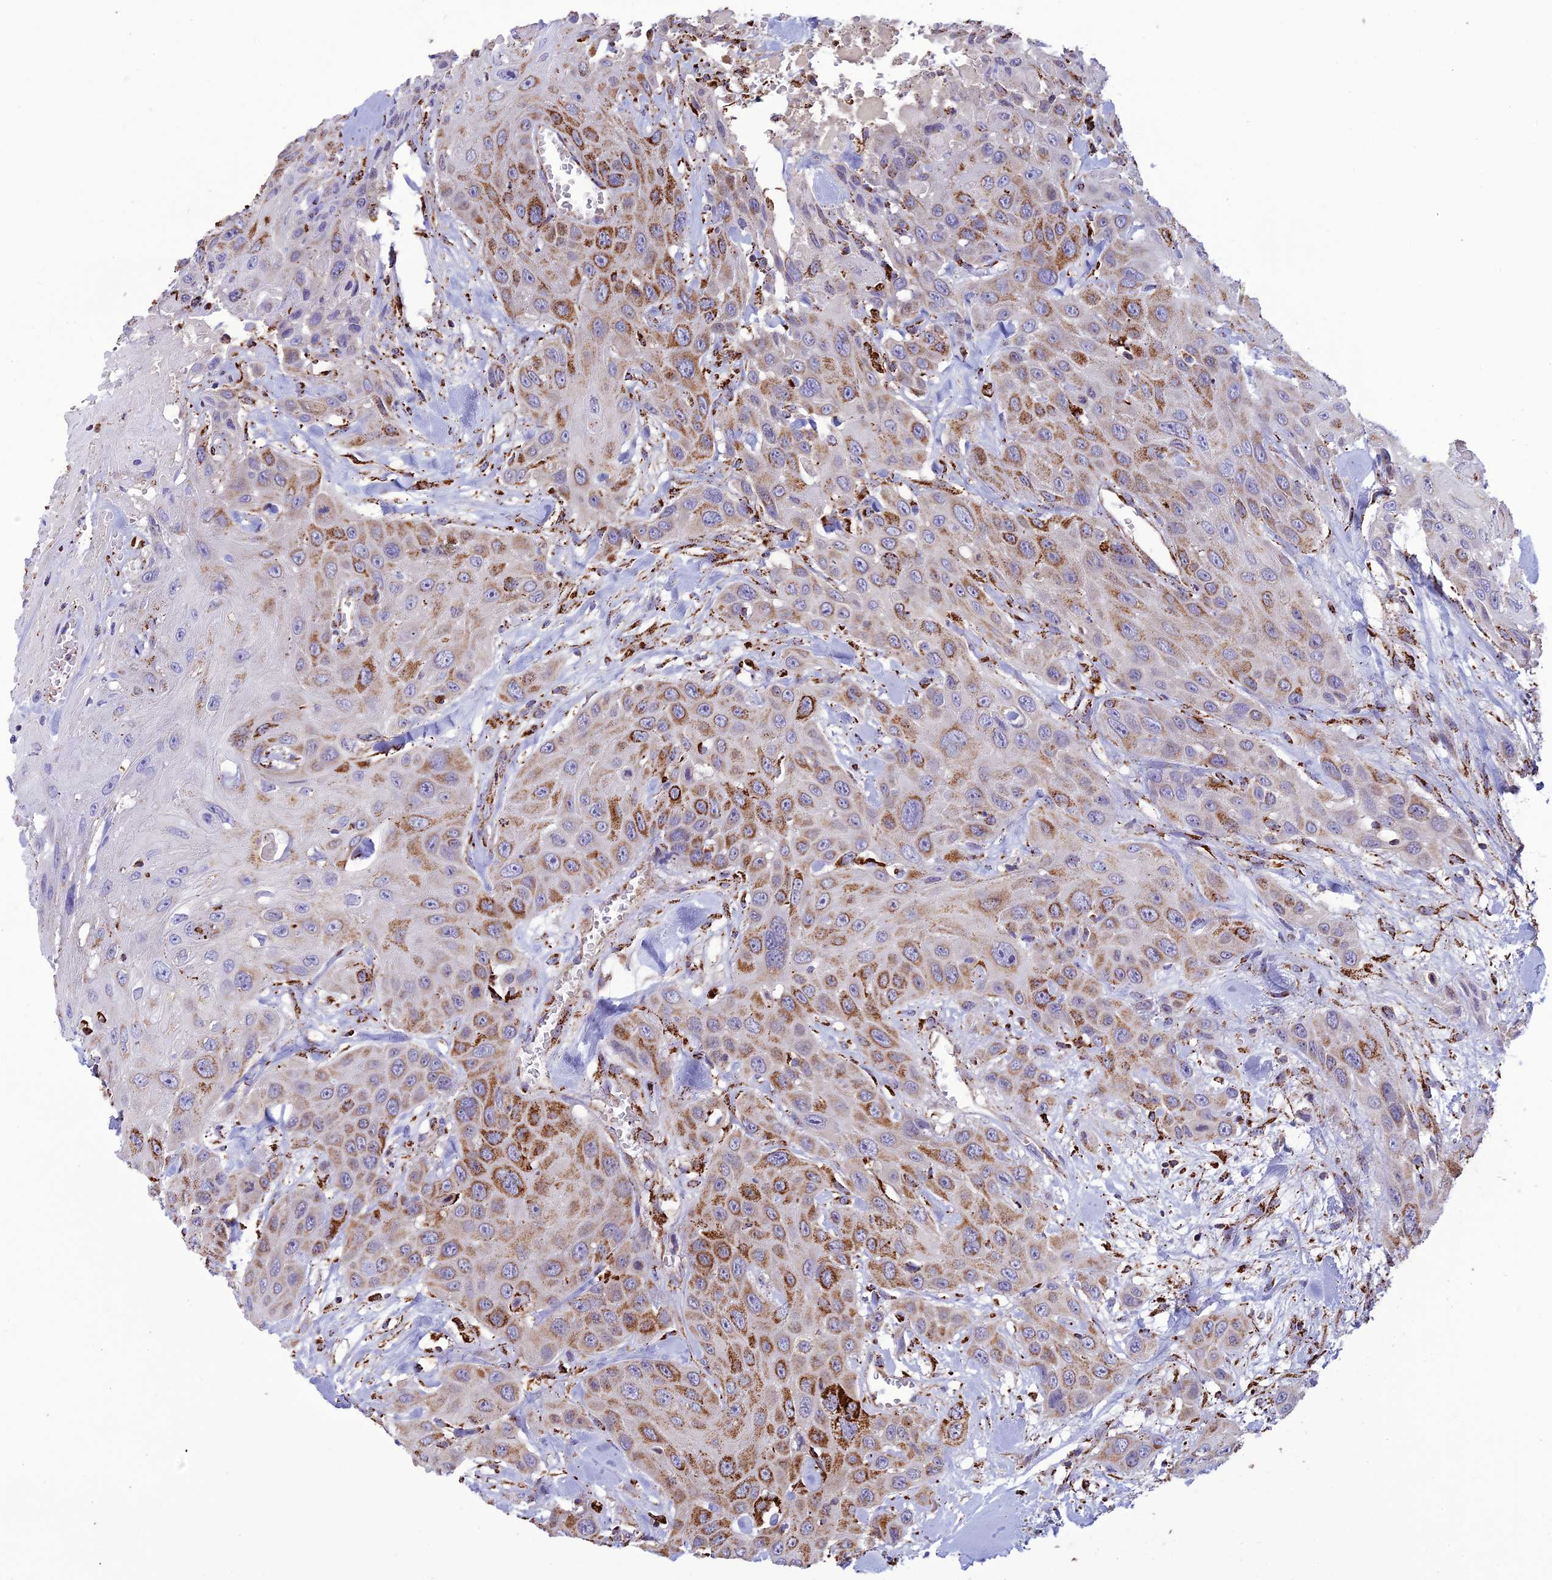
{"staining": {"intensity": "moderate", "quantity": "<25%", "location": "cytoplasmic/membranous"}, "tissue": "head and neck cancer", "cell_type": "Tumor cells", "image_type": "cancer", "snomed": [{"axis": "morphology", "description": "Squamous cell carcinoma, NOS"}, {"axis": "topography", "description": "Head-Neck"}], "caption": "Immunohistochemistry photomicrograph of neoplastic tissue: human head and neck squamous cell carcinoma stained using immunohistochemistry (IHC) reveals low levels of moderate protein expression localized specifically in the cytoplasmic/membranous of tumor cells, appearing as a cytoplasmic/membranous brown color.", "gene": "KCNG1", "patient": {"sex": "male", "age": 81}}